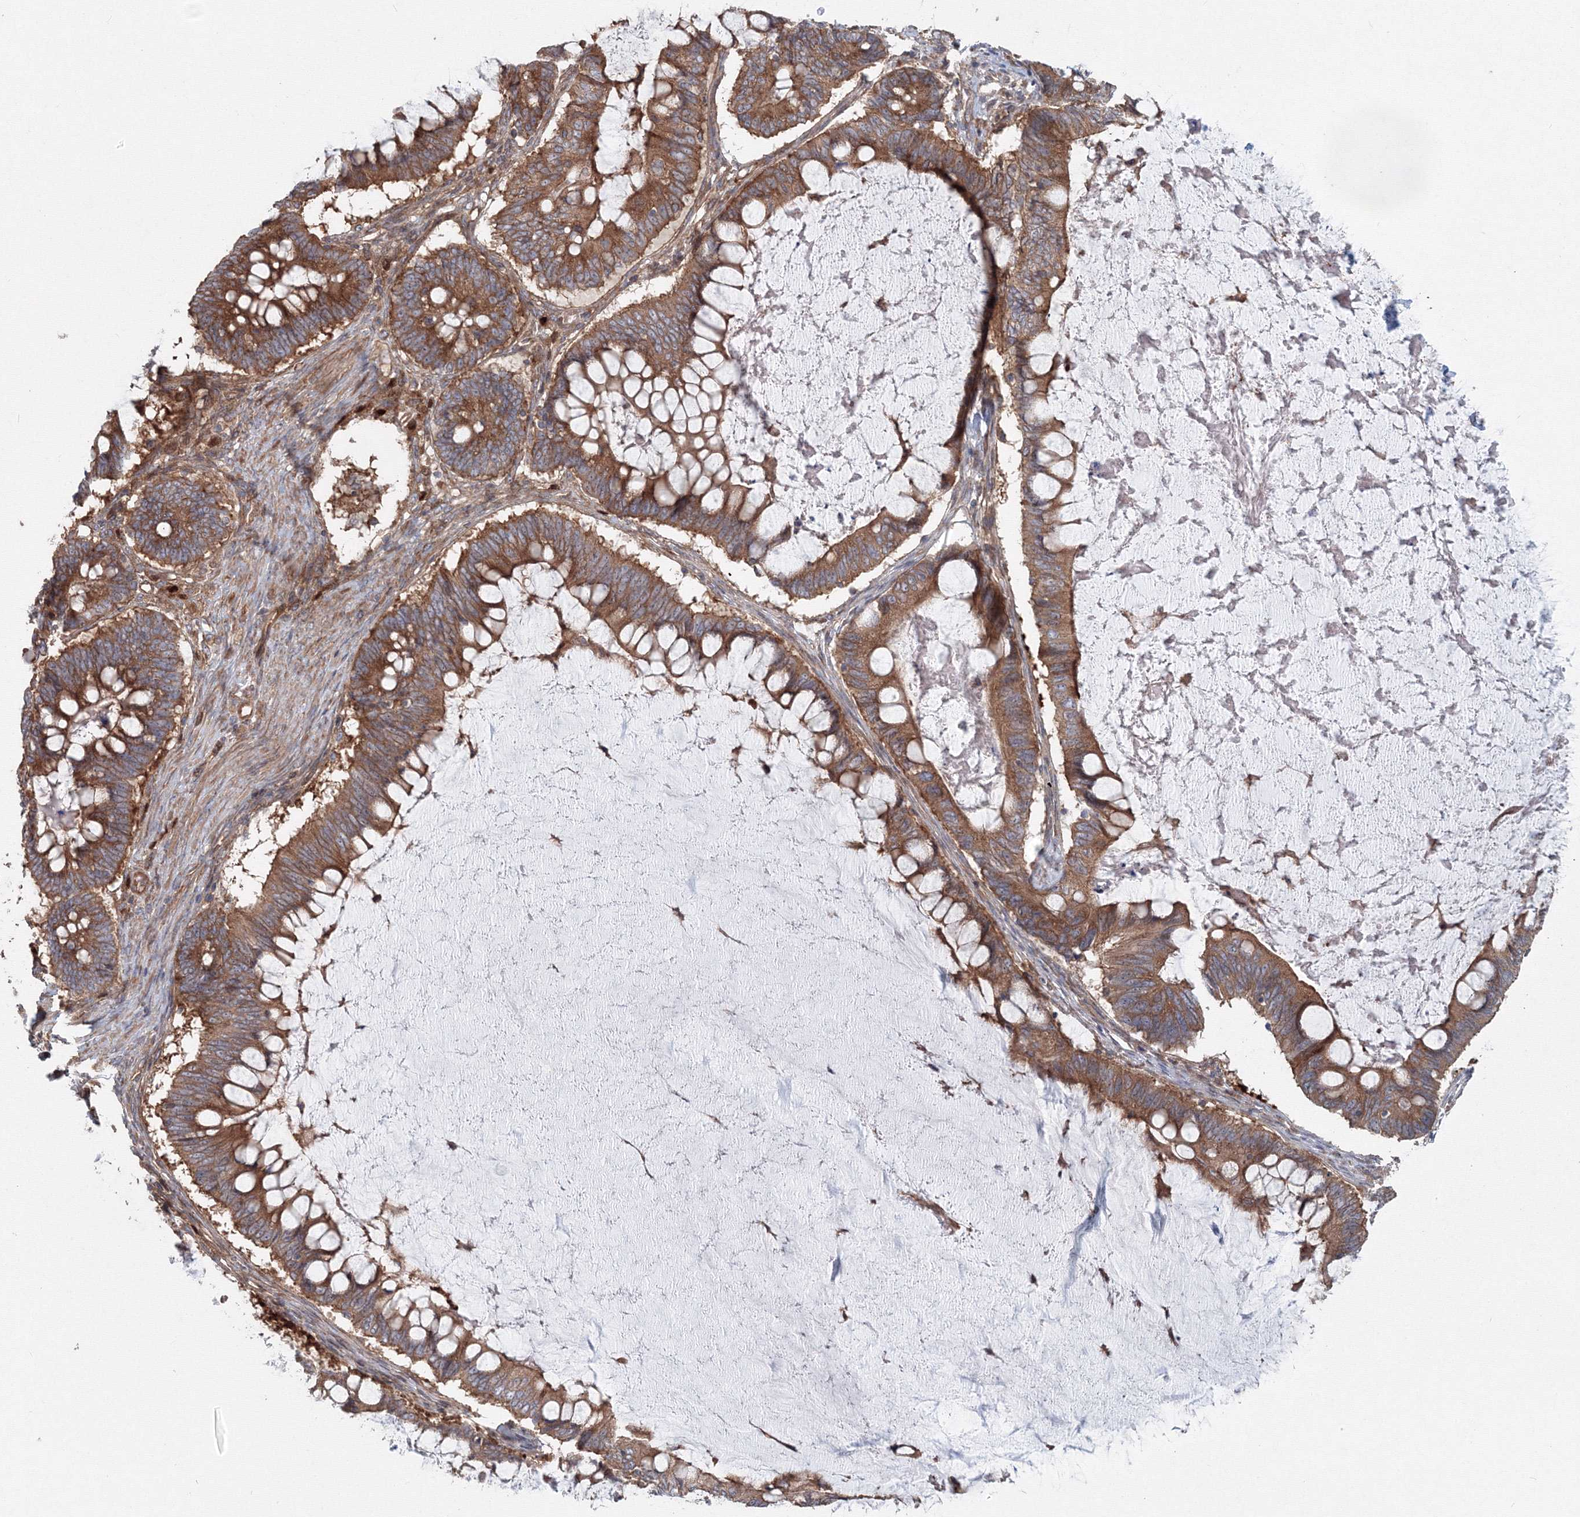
{"staining": {"intensity": "moderate", "quantity": ">75%", "location": "cytoplasmic/membranous"}, "tissue": "ovarian cancer", "cell_type": "Tumor cells", "image_type": "cancer", "snomed": [{"axis": "morphology", "description": "Cystadenocarcinoma, mucinous, NOS"}, {"axis": "topography", "description": "Ovary"}], "caption": "Immunohistochemistry of ovarian cancer (mucinous cystadenocarcinoma) demonstrates medium levels of moderate cytoplasmic/membranous expression in approximately >75% of tumor cells.", "gene": "EXOC1", "patient": {"sex": "female", "age": 61}}